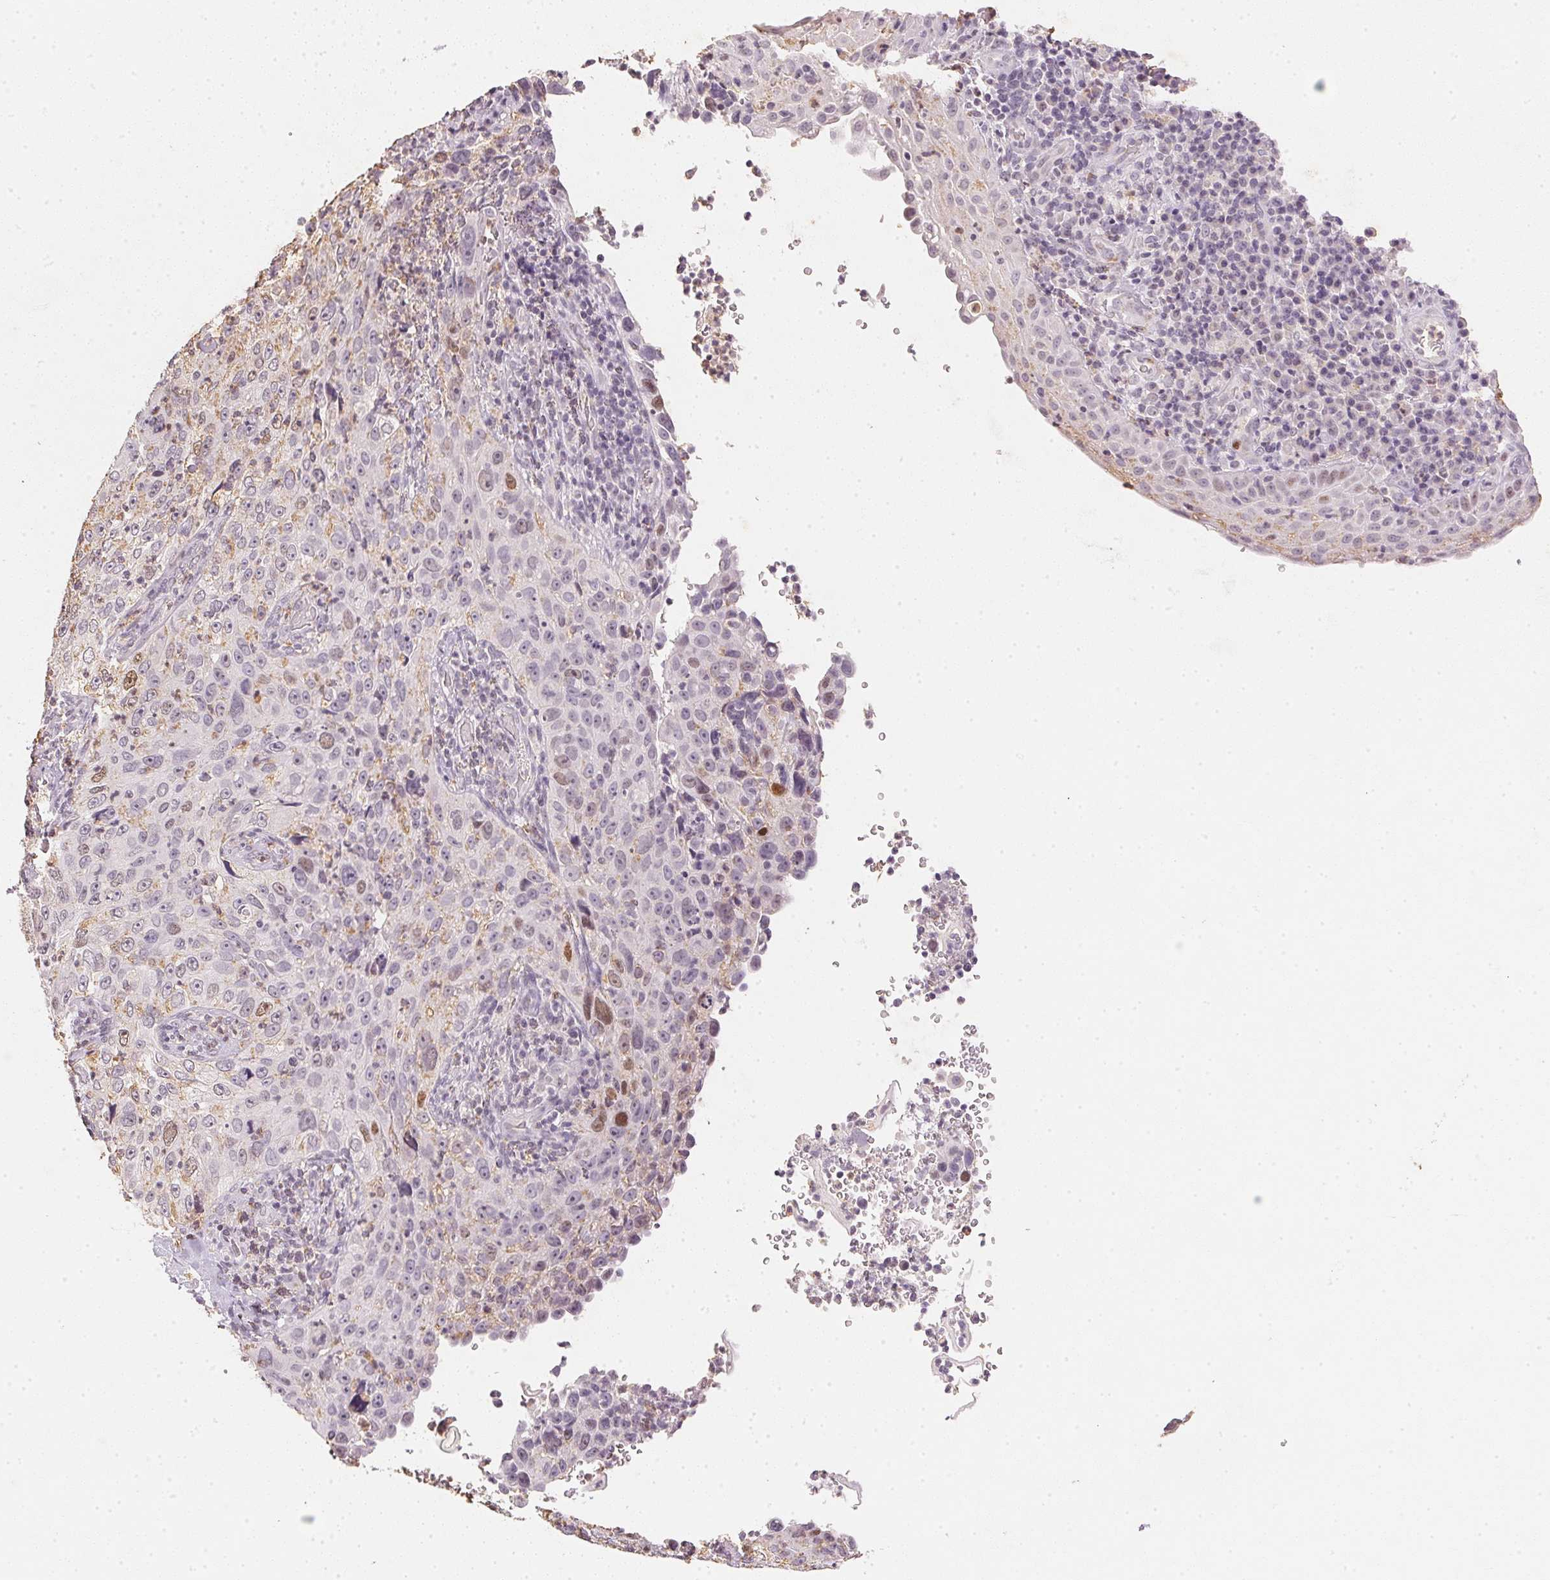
{"staining": {"intensity": "moderate", "quantity": "<25%", "location": "cytoplasmic/membranous,nuclear"}, "tissue": "cervical cancer", "cell_type": "Tumor cells", "image_type": "cancer", "snomed": [{"axis": "morphology", "description": "Squamous cell carcinoma, NOS"}, {"axis": "topography", "description": "Cervix"}], "caption": "Immunohistochemistry image of neoplastic tissue: human squamous cell carcinoma (cervical) stained using immunohistochemistry shows low levels of moderate protein expression localized specifically in the cytoplasmic/membranous and nuclear of tumor cells, appearing as a cytoplasmic/membranous and nuclear brown color.", "gene": "SMTN", "patient": {"sex": "female", "age": 30}}